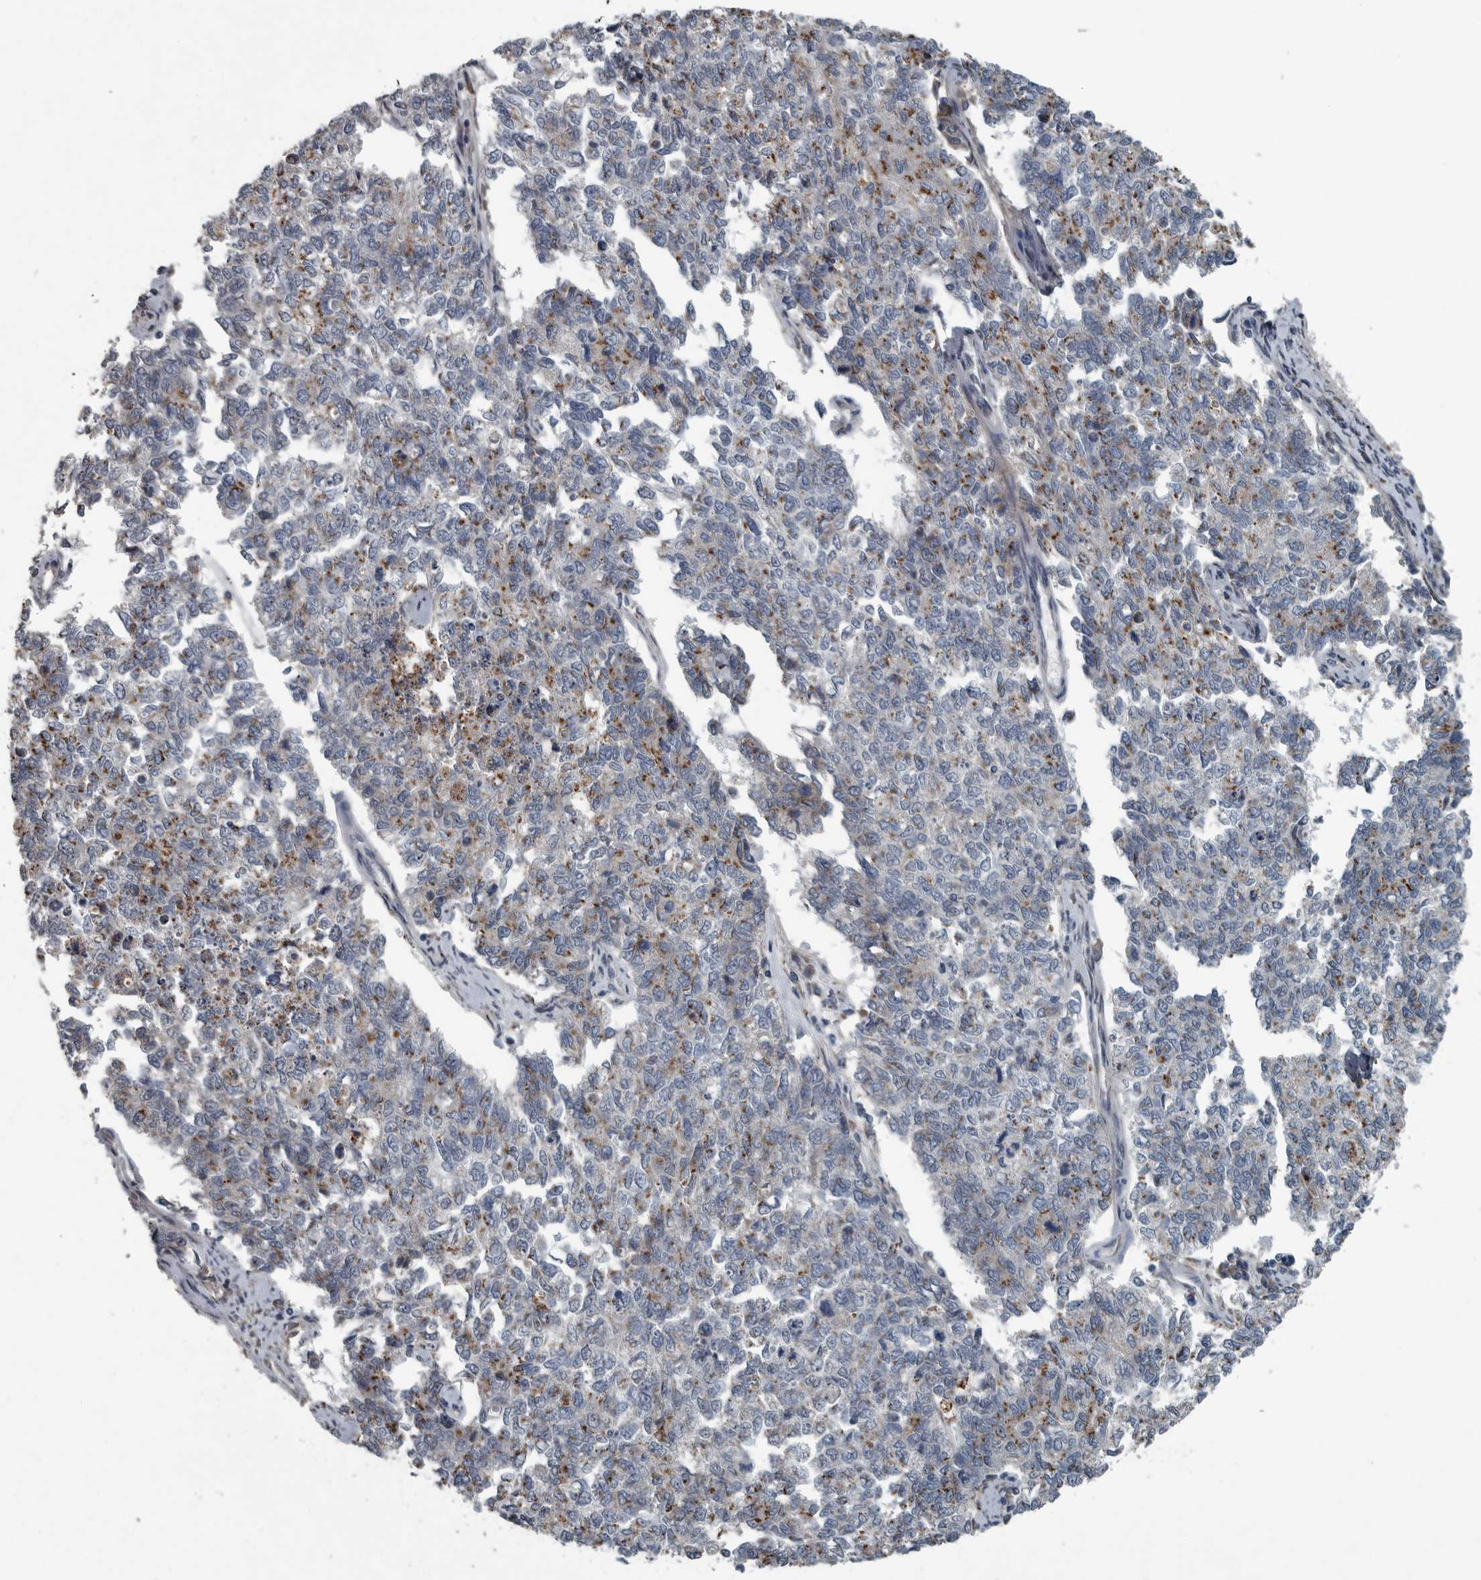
{"staining": {"intensity": "moderate", "quantity": "25%-75%", "location": "cytoplasmic/membranous"}, "tissue": "cervical cancer", "cell_type": "Tumor cells", "image_type": "cancer", "snomed": [{"axis": "morphology", "description": "Squamous cell carcinoma, NOS"}, {"axis": "topography", "description": "Cervix"}], "caption": "An IHC micrograph of neoplastic tissue is shown. Protein staining in brown labels moderate cytoplasmic/membranous positivity in cervical squamous cell carcinoma within tumor cells.", "gene": "ZNF345", "patient": {"sex": "female", "age": 63}}